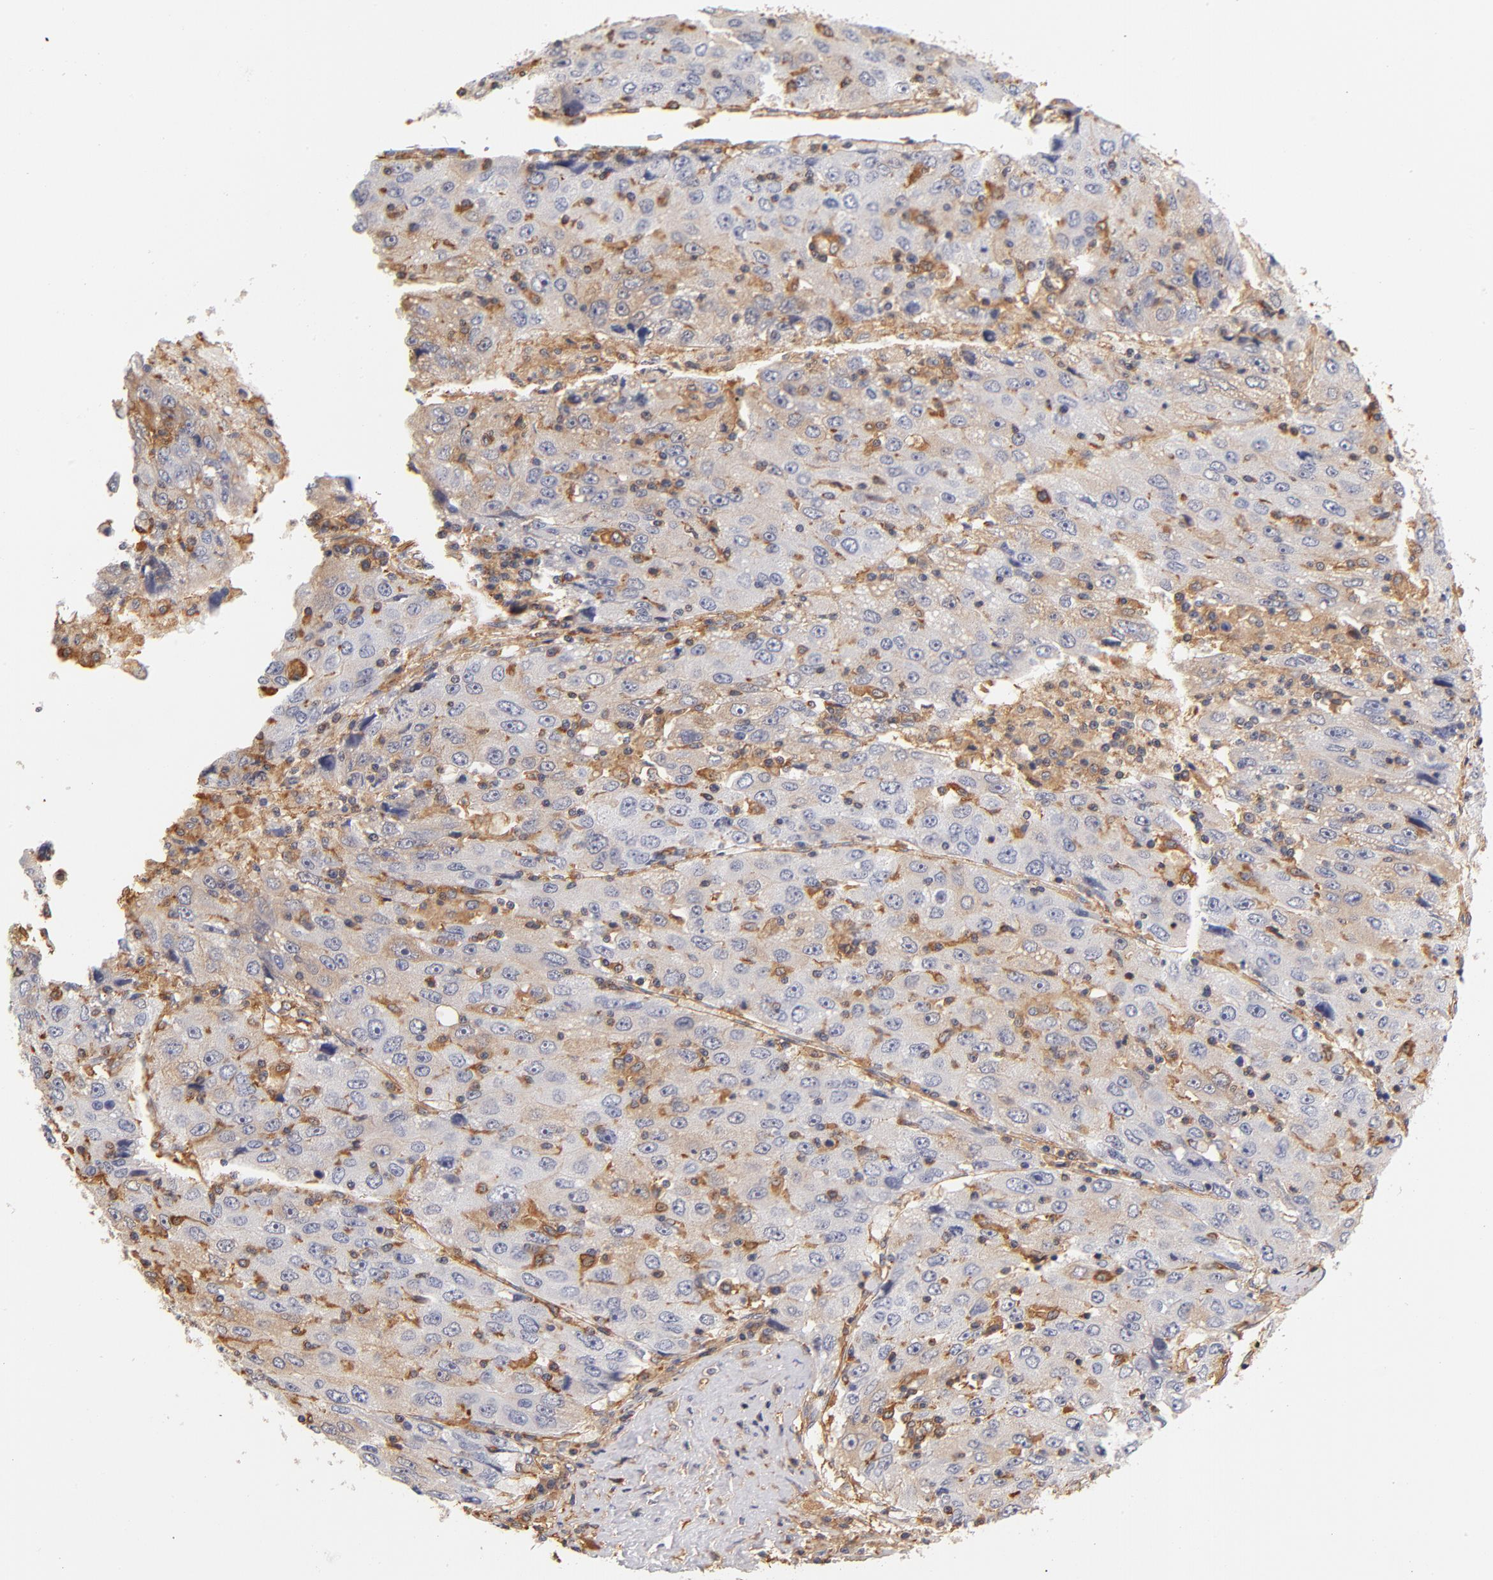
{"staining": {"intensity": "weak", "quantity": "<25%", "location": "cytoplasmic/membranous"}, "tissue": "liver cancer", "cell_type": "Tumor cells", "image_type": "cancer", "snomed": [{"axis": "morphology", "description": "Carcinoma, Hepatocellular, NOS"}, {"axis": "topography", "description": "Liver"}], "caption": "An image of hepatocellular carcinoma (liver) stained for a protein reveals no brown staining in tumor cells. The staining is performed using DAB brown chromogen with nuclei counter-stained in using hematoxylin.", "gene": "FCMR", "patient": {"sex": "male", "age": 49}}